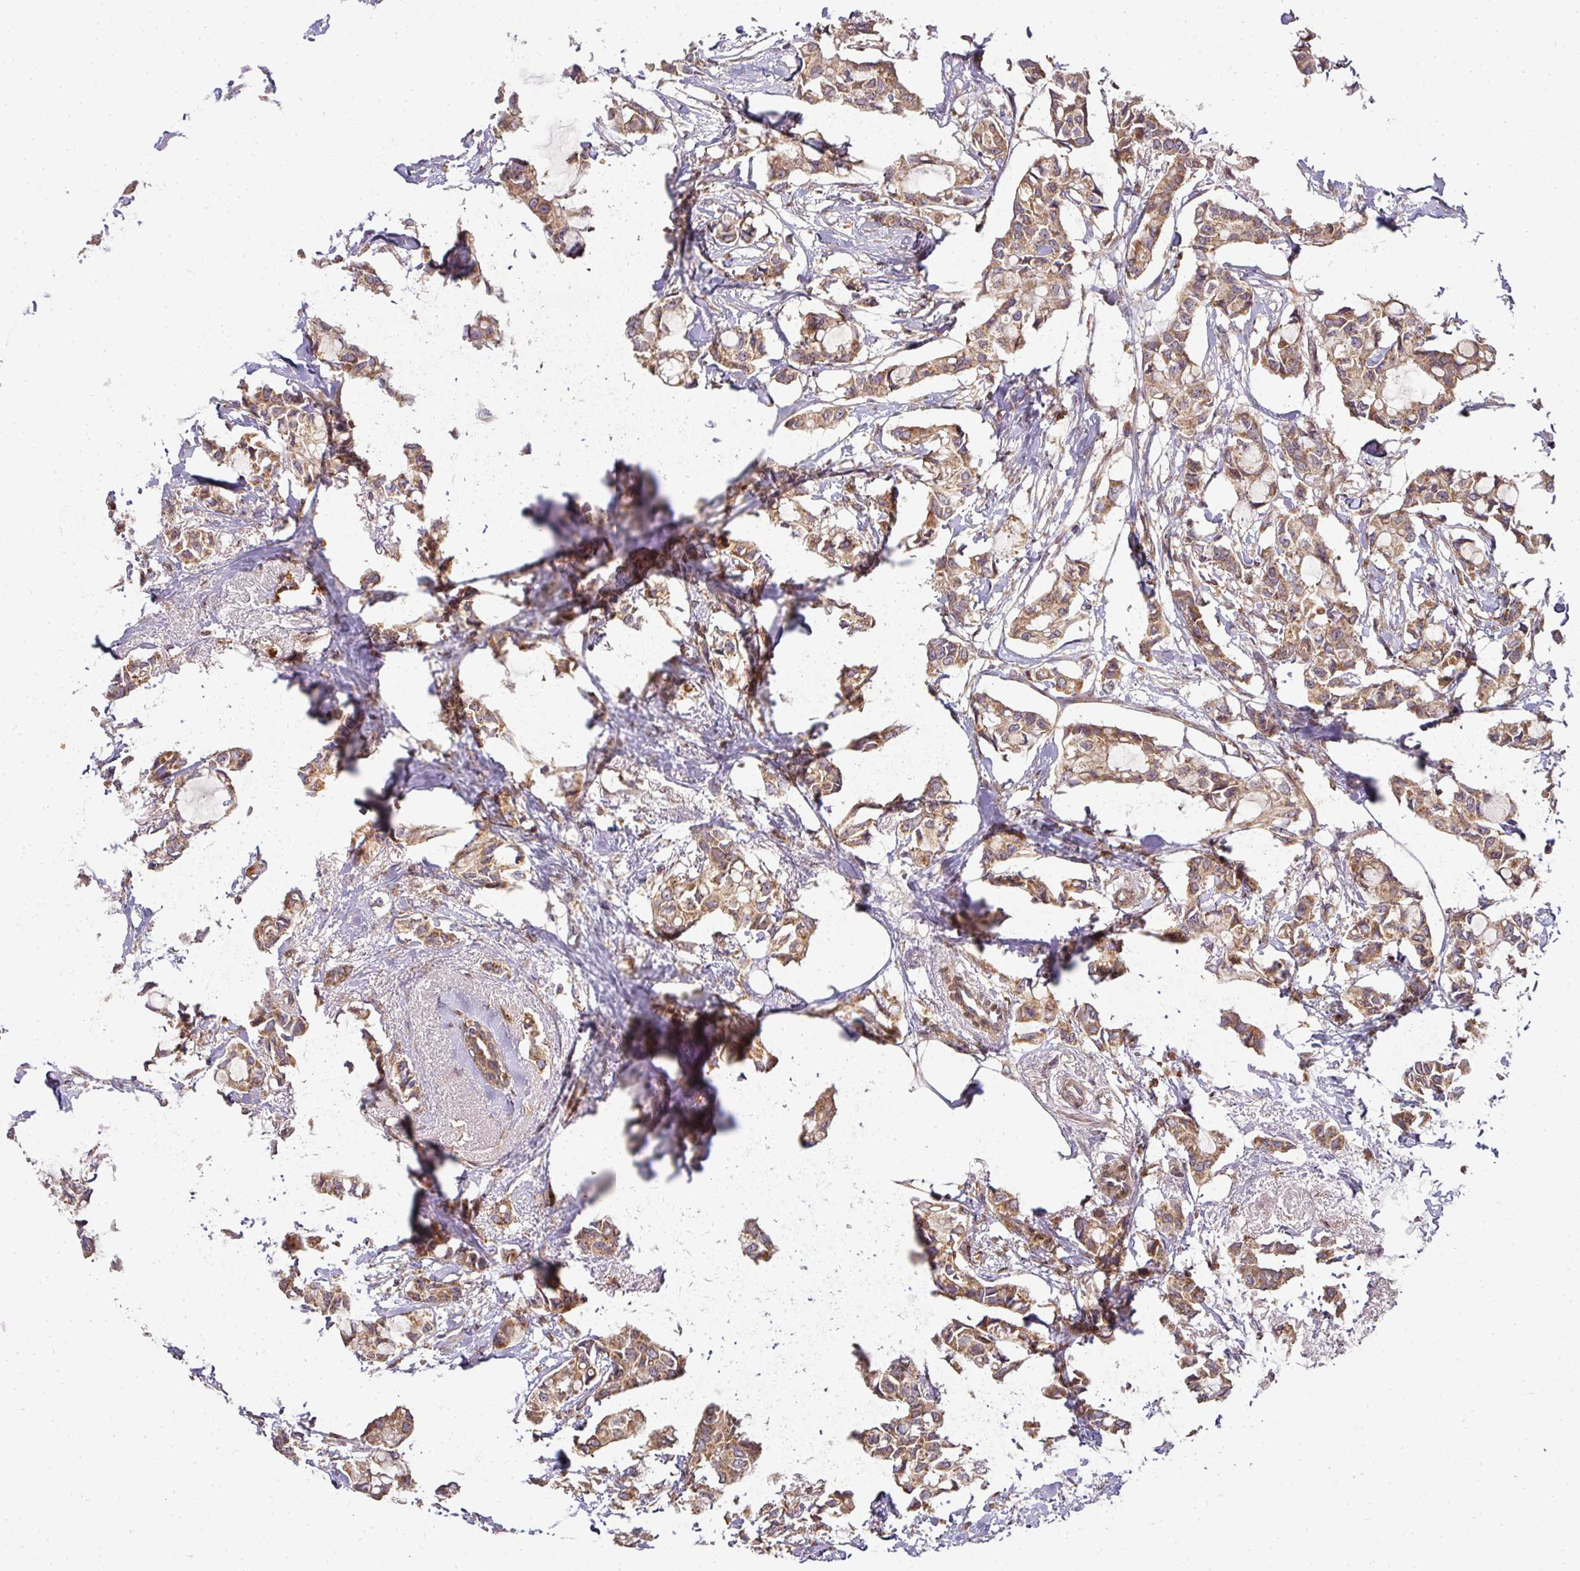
{"staining": {"intensity": "moderate", "quantity": ">75%", "location": "cytoplasmic/membranous"}, "tissue": "breast cancer", "cell_type": "Tumor cells", "image_type": "cancer", "snomed": [{"axis": "morphology", "description": "Duct carcinoma"}, {"axis": "topography", "description": "Breast"}], "caption": "Breast cancer (intraductal carcinoma) stained for a protein (brown) exhibits moderate cytoplasmic/membranous positive staining in approximately >75% of tumor cells.", "gene": "MALSU1", "patient": {"sex": "female", "age": 73}}